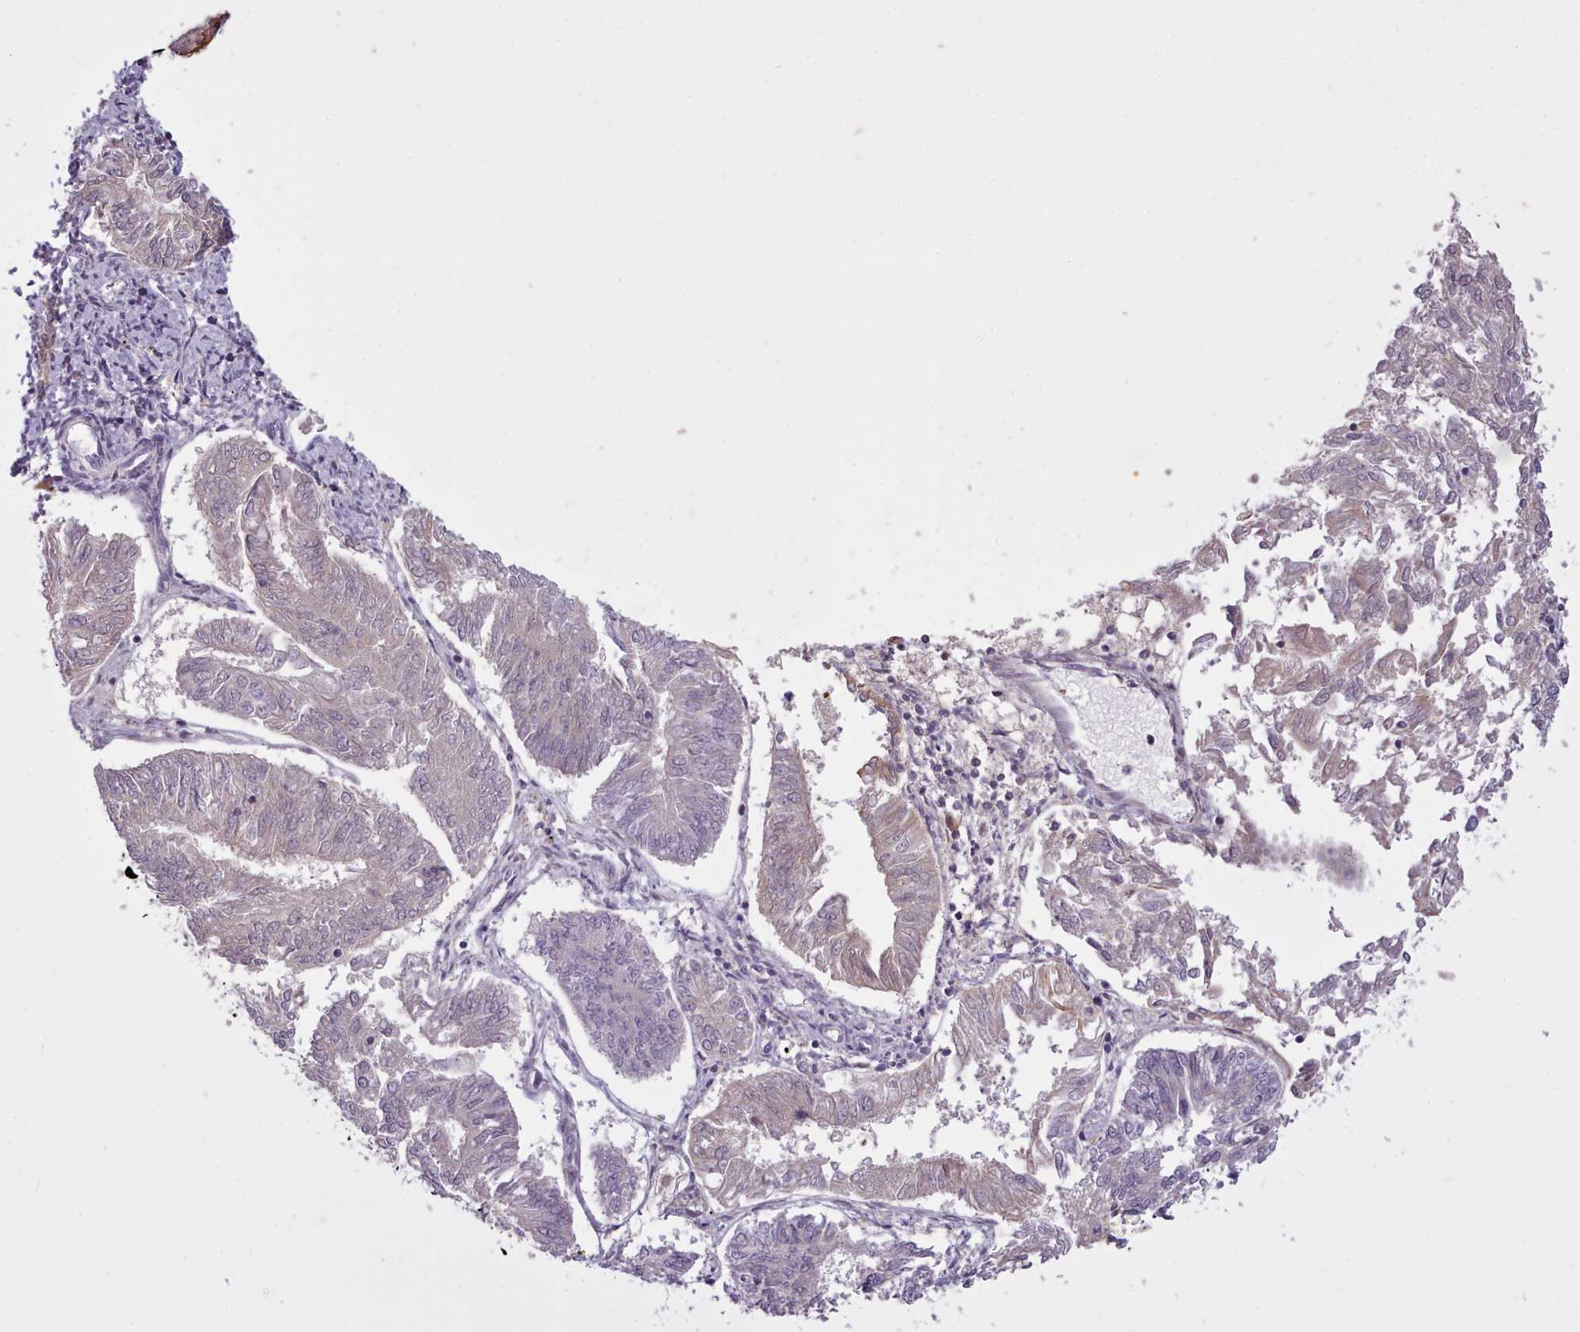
{"staining": {"intensity": "negative", "quantity": "none", "location": "none"}, "tissue": "endometrial cancer", "cell_type": "Tumor cells", "image_type": "cancer", "snomed": [{"axis": "morphology", "description": "Adenocarcinoma, NOS"}, {"axis": "topography", "description": "Endometrium"}], "caption": "Endometrial adenocarcinoma was stained to show a protein in brown. There is no significant staining in tumor cells. (IHC, brightfield microscopy, high magnification).", "gene": "NMRK1", "patient": {"sex": "female", "age": 58}}